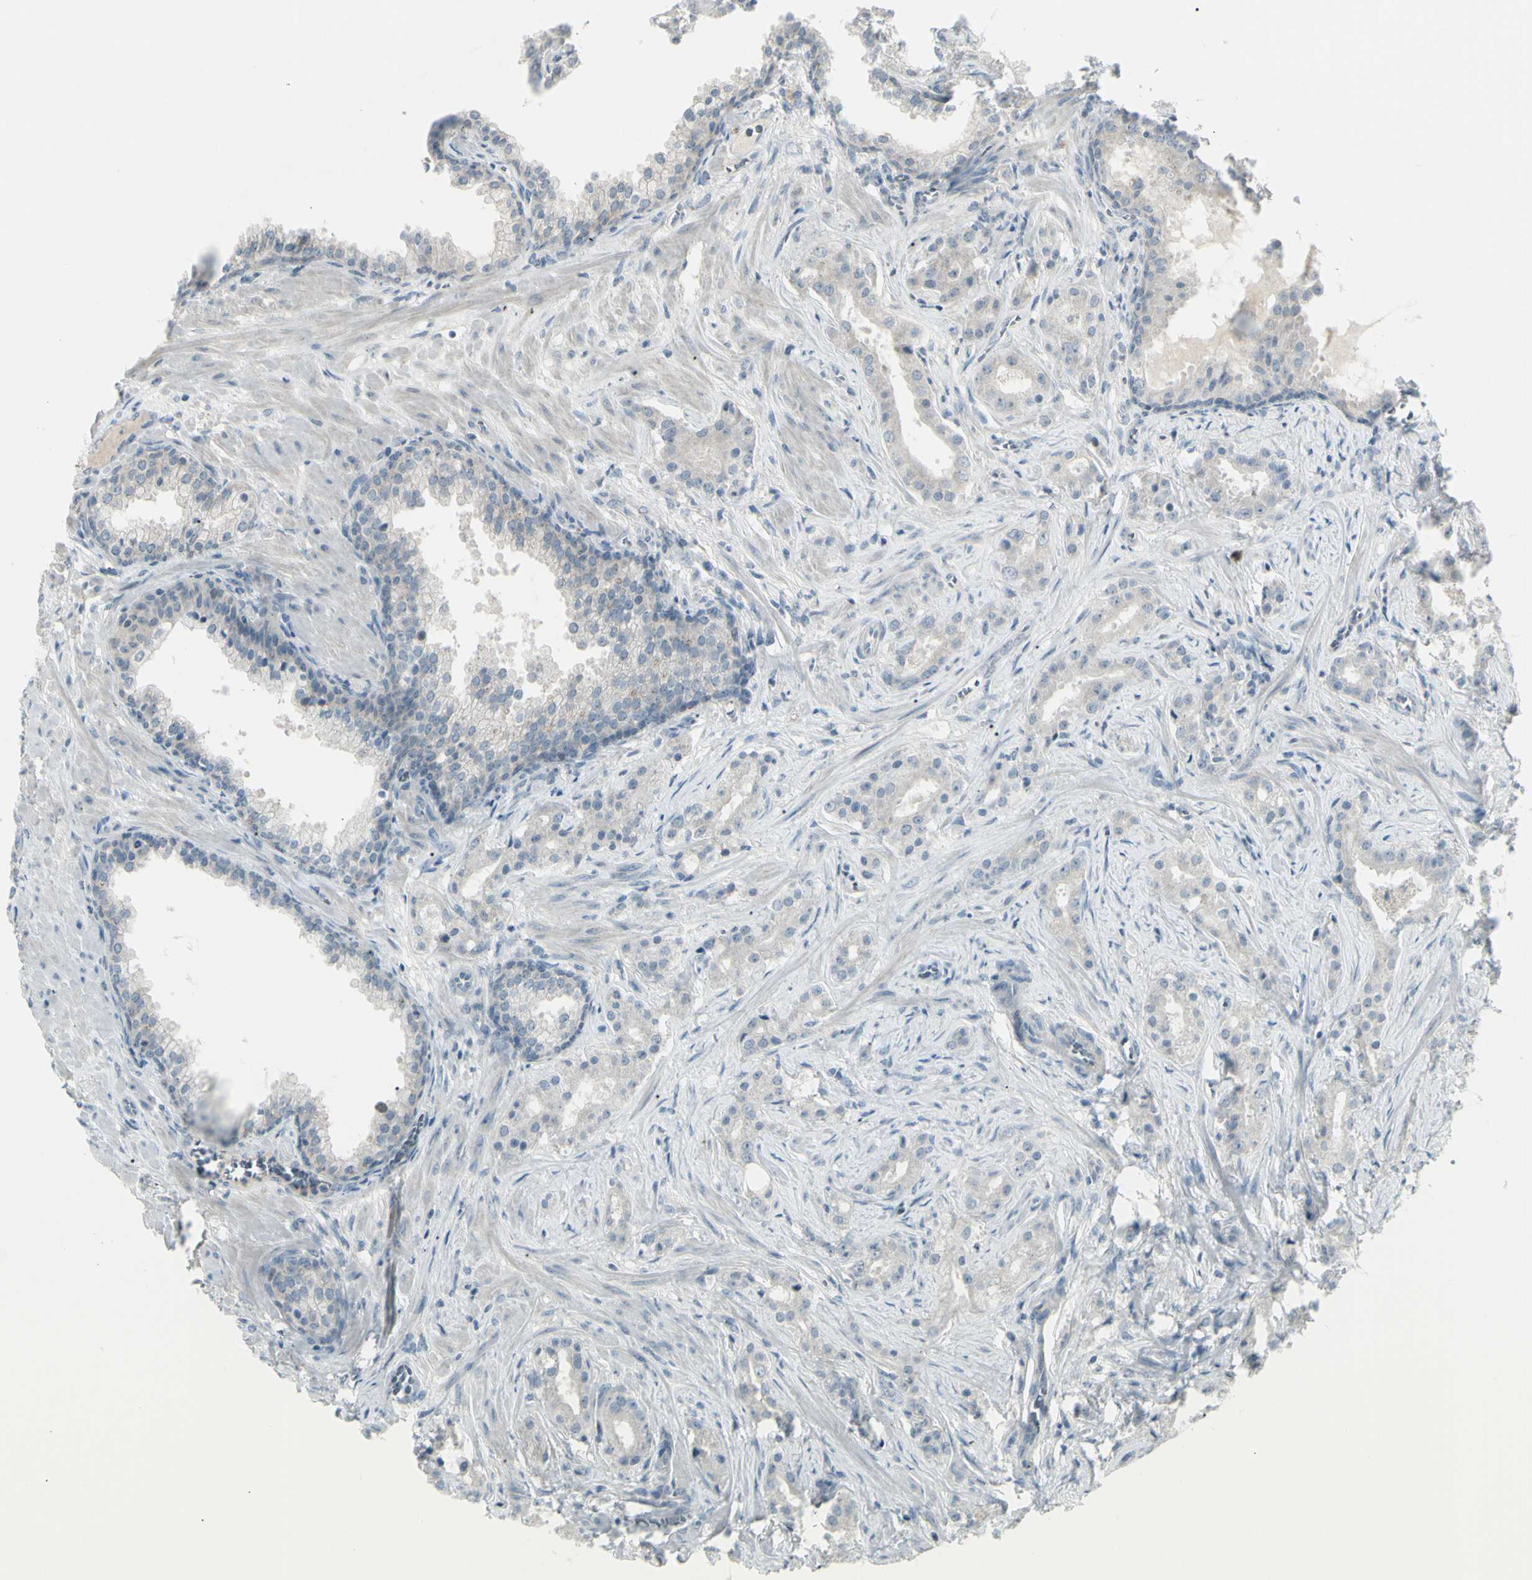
{"staining": {"intensity": "weak", "quantity": ">75%", "location": "cytoplasmic/membranous"}, "tissue": "prostate cancer", "cell_type": "Tumor cells", "image_type": "cancer", "snomed": [{"axis": "morphology", "description": "Adenocarcinoma, Low grade"}, {"axis": "topography", "description": "Prostate"}], "caption": "Prostate cancer tissue reveals weak cytoplasmic/membranous expression in approximately >75% of tumor cells", "gene": "SH3GL2", "patient": {"sex": "male", "age": 59}}